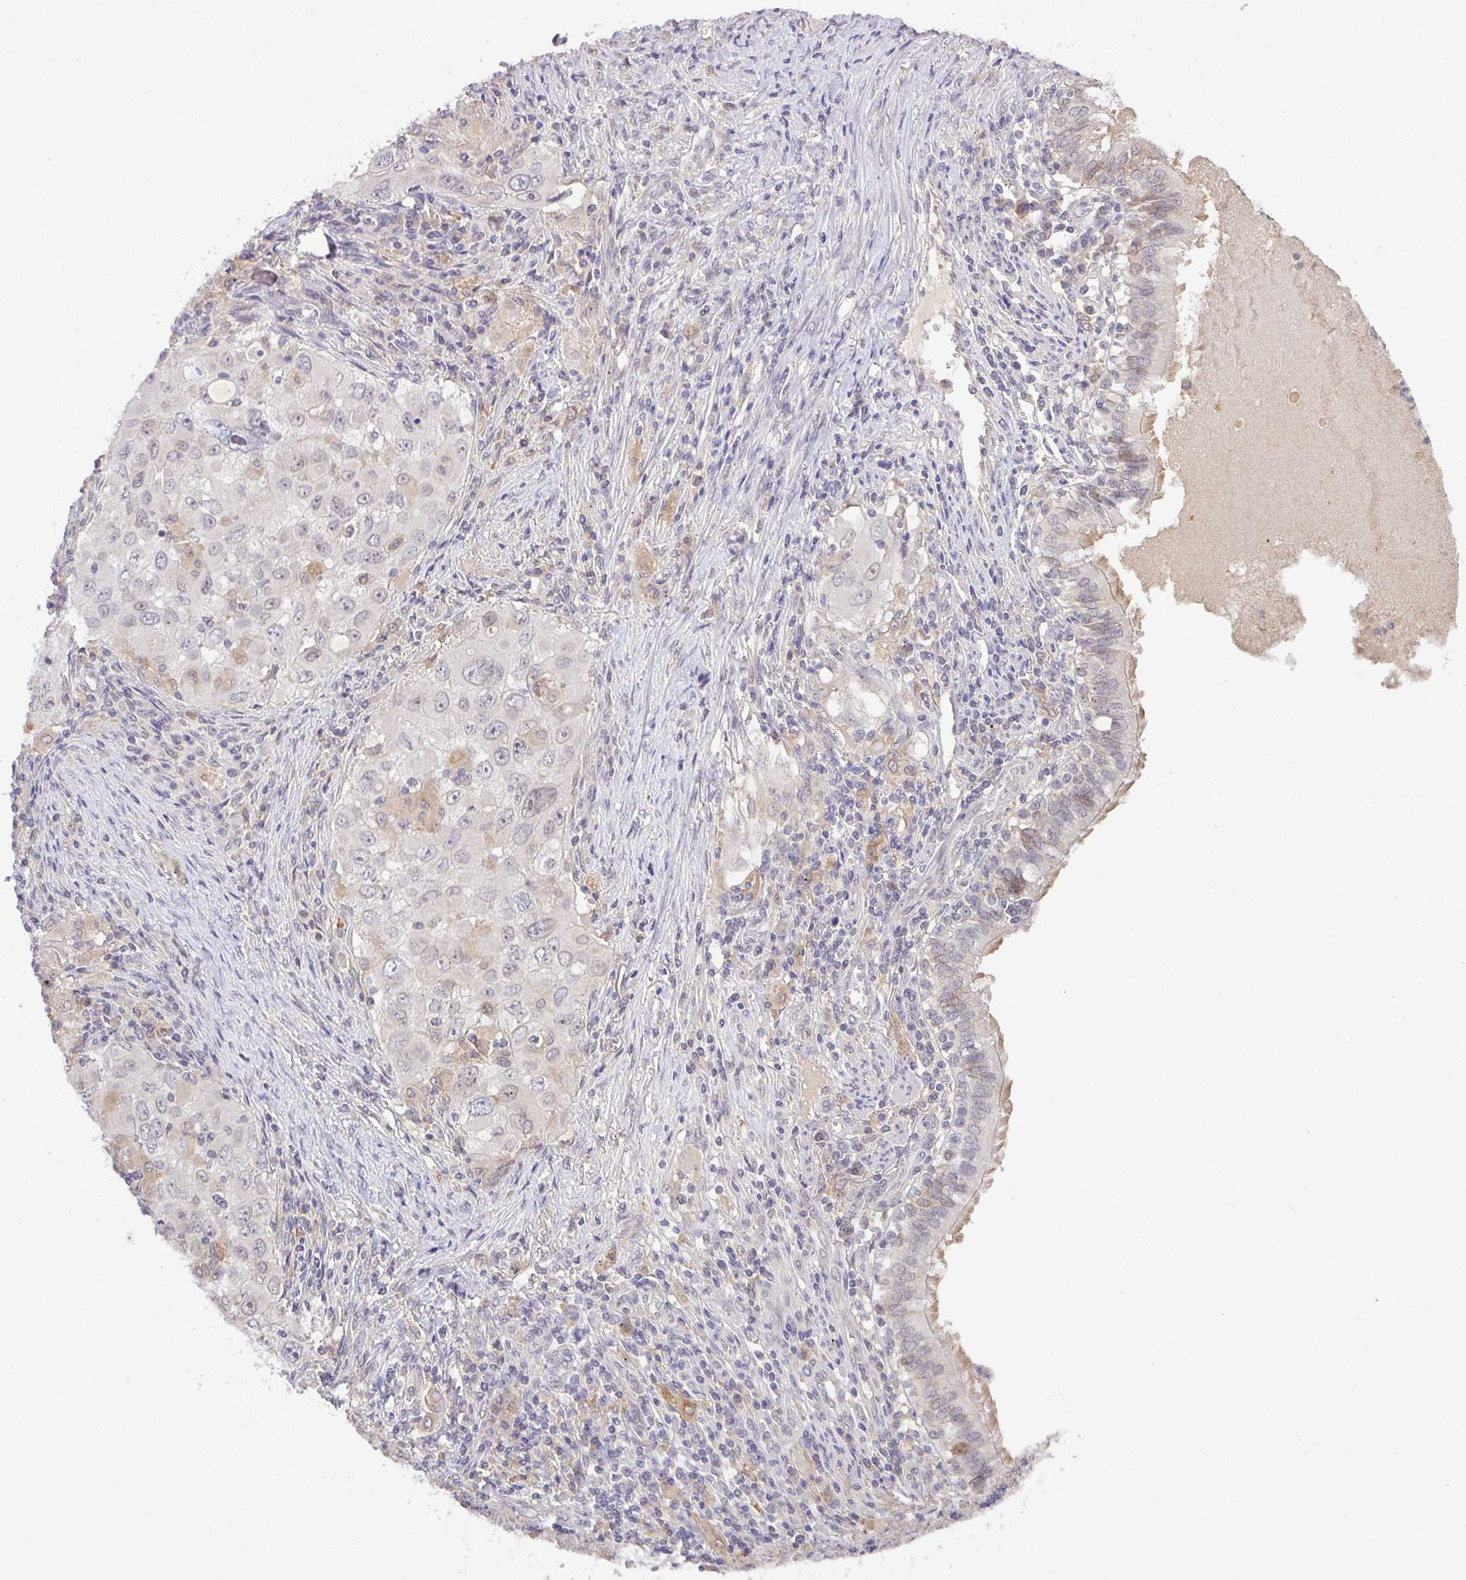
{"staining": {"intensity": "negative", "quantity": "none", "location": "none"}, "tissue": "lung cancer", "cell_type": "Tumor cells", "image_type": "cancer", "snomed": [{"axis": "morphology", "description": "Adenocarcinoma, NOS"}, {"axis": "morphology", "description": "Adenocarcinoma, metastatic, NOS"}, {"axis": "topography", "description": "Lymph node"}, {"axis": "topography", "description": "Lung"}], "caption": "Tumor cells are negative for protein expression in human metastatic adenocarcinoma (lung).", "gene": "GCNT7", "patient": {"sex": "female", "age": 42}}